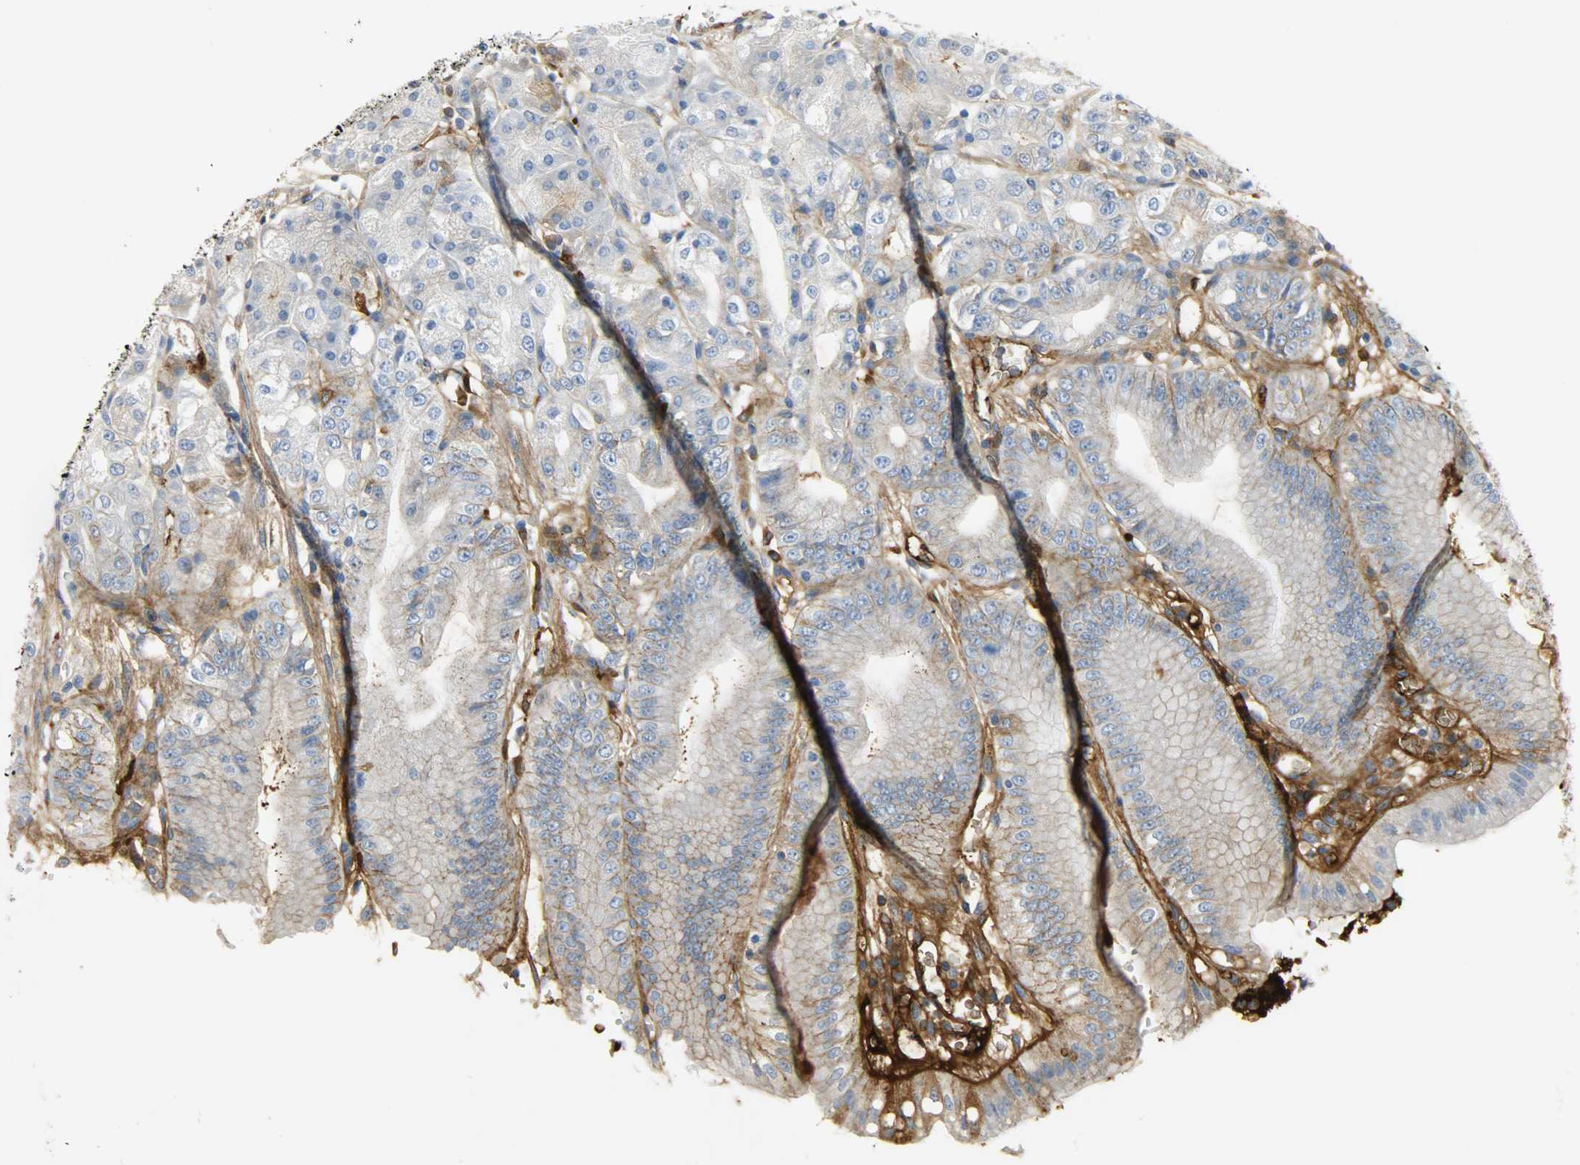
{"staining": {"intensity": "weak", "quantity": "<25%", "location": "cytoplasmic/membranous"}, "tissue": "stomach", "cell_type": "Glandular cells", "image_type": "normal", "snomed": [{"axis": "morphology", "description": "Normal tissue, NOS"}, {"axis": "topography", "description": "Stomach, lower"}], "caption": "Immunohistochemical staining of unremarkable human stomach reveals no significant positivity in glandular cells.", "gene": "CRP", "patient": {"sex": "male", "age": 71}}